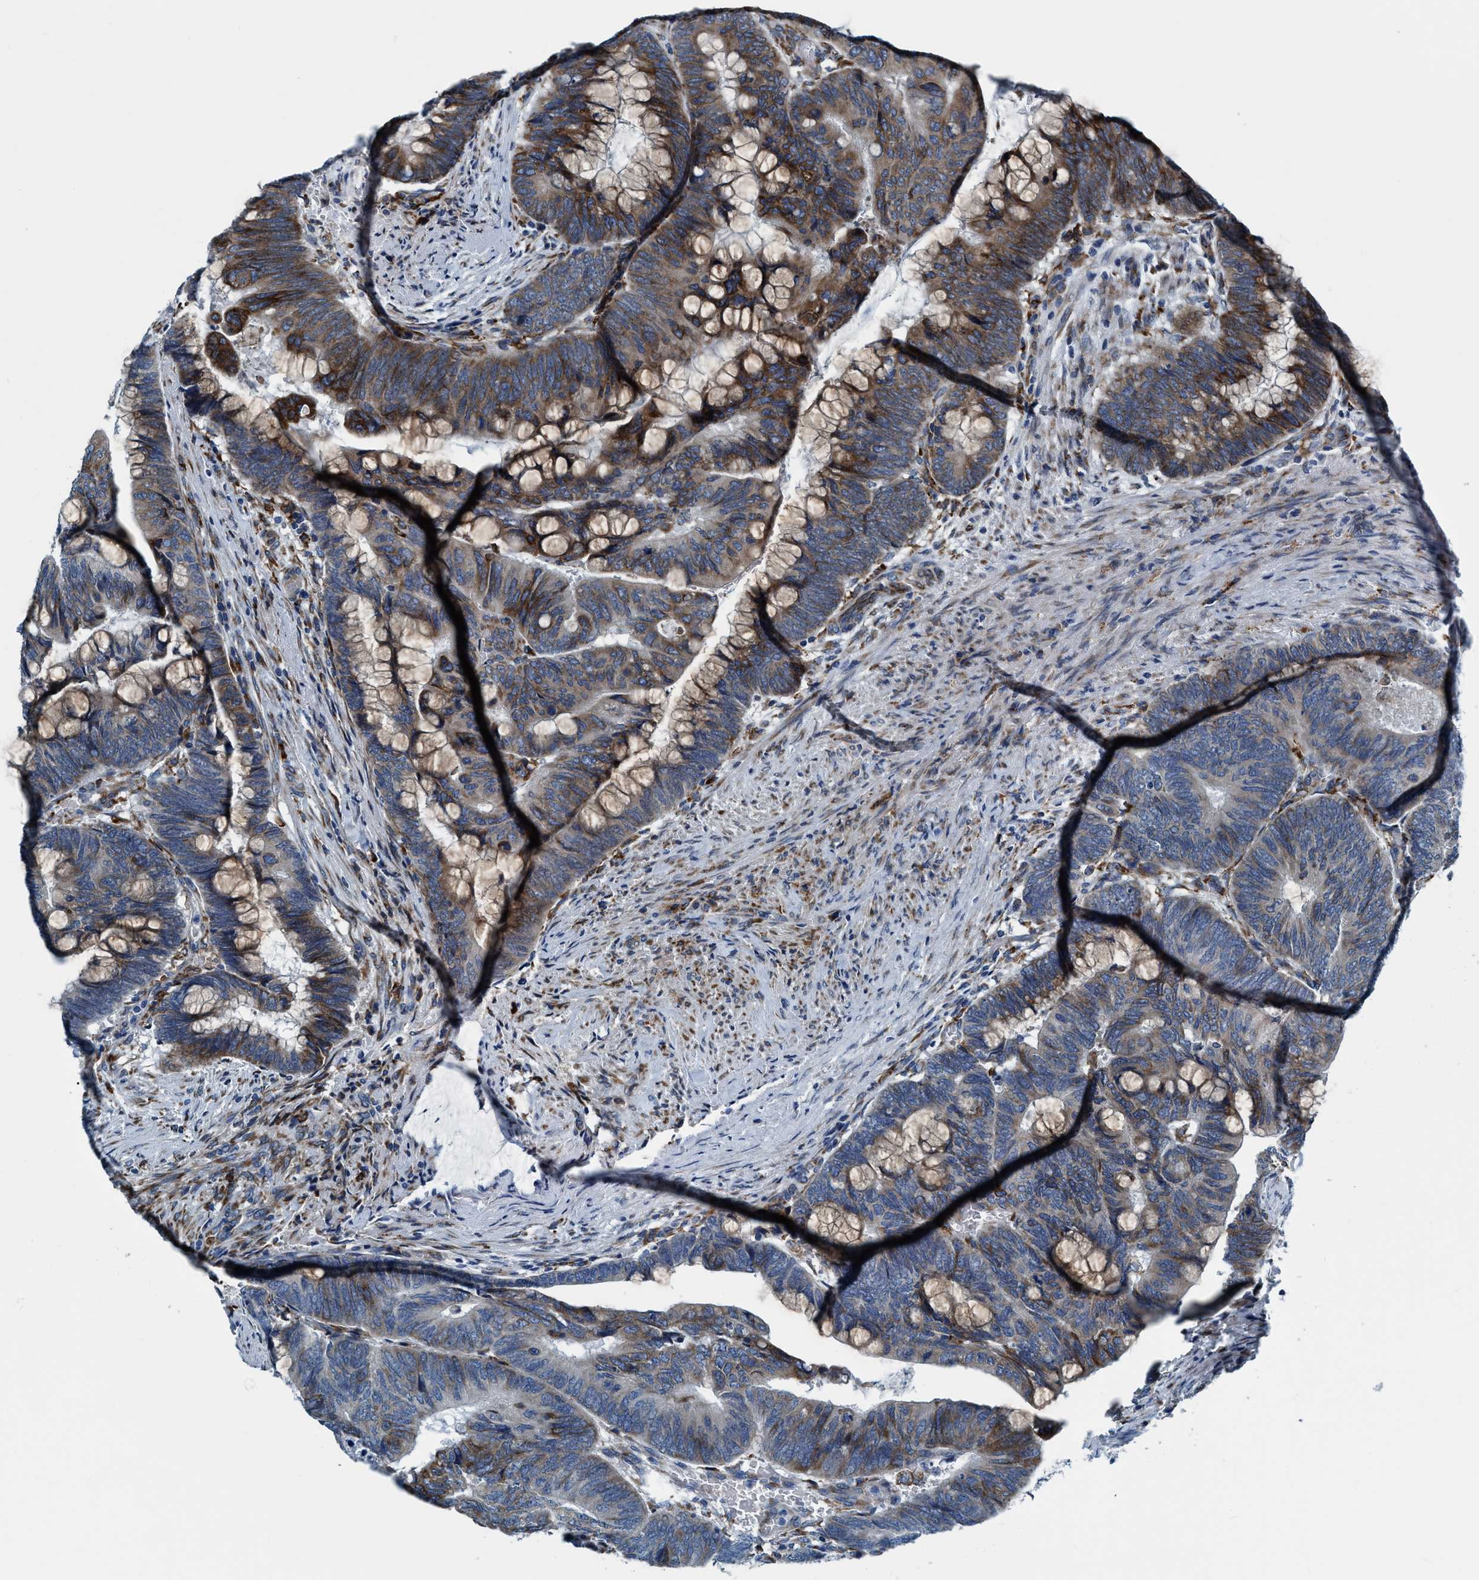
{"staining": {"intensity": "strong", "quantity": "25%-75%", "location": "cytoplasmic/membranous"}, "tissue": "colorectal cancer", "cell_type": "Tumor cells", "image_type": "cancer", "snomed": [{"axis": "morphology", "description": "Normal tissue, NOS"}, {"axis": "morphology", "description": "Adenocarcinoma, NOS"}, {"axis": "topography", "description": "Rectum"}, {"axis": "topography", "description": "Peripheral nerve tissue"}], "caption": "Colorectal adenocarcinoma stained with a protein marker displays strong staining in tumor cells.", "gene": "ARMC9", "patient": {"sex": "male", "age": 92}}